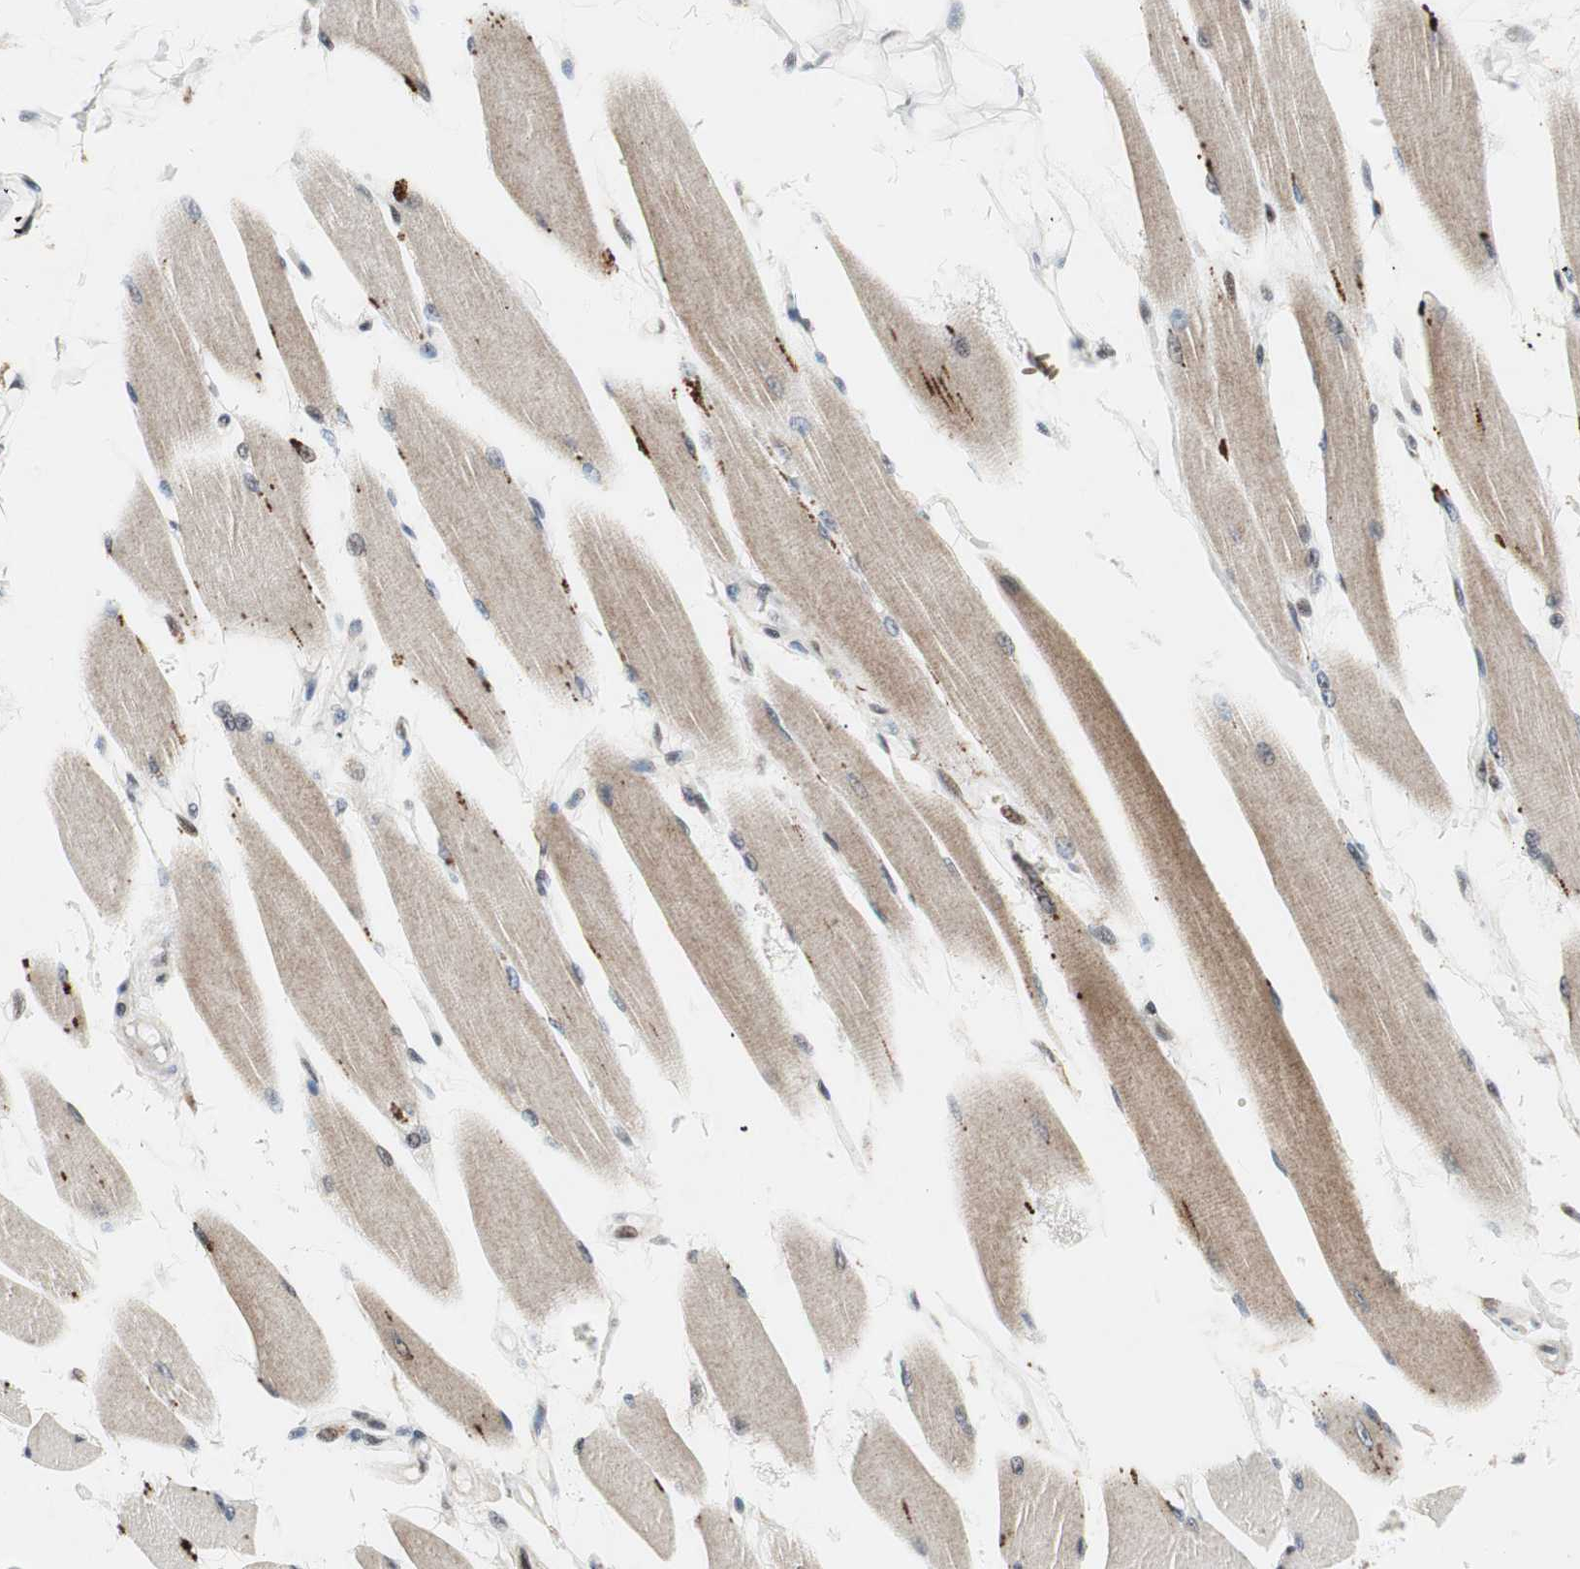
{"staining": {"intensity": "moderate", "quantity": ">75%", "location": "cytoplasmic/membranous,nuclear"}, "tissue": "skeletal muscle", "cell_type": "Myocytes", "image_type": "normal", "snomed": [{"axis": "morphology", "description": "Normal tissue, NOS"}, {"axis": "topography", "description": "Skeletal muscle"}, {"axis": "topography", "description": "Peripheral nerve tissue"}], "caption": "High-magnification brightfield microscopy of benign skeletal muscle stained with DAB (3,3'-diaminobenzidine) (brown) and counterstained with hematoxylin (blue). myocytes exhibit moderate cytoplasmic/membranous,nuclear staining is identified in approximately>75% of cells. The staining was performed using DAB, with brown indicating positive protein expression. Nuclei are stained blue with hematoxylin.", "gene": "TCF12", "patient": {"sex": "female", "age": 84}}